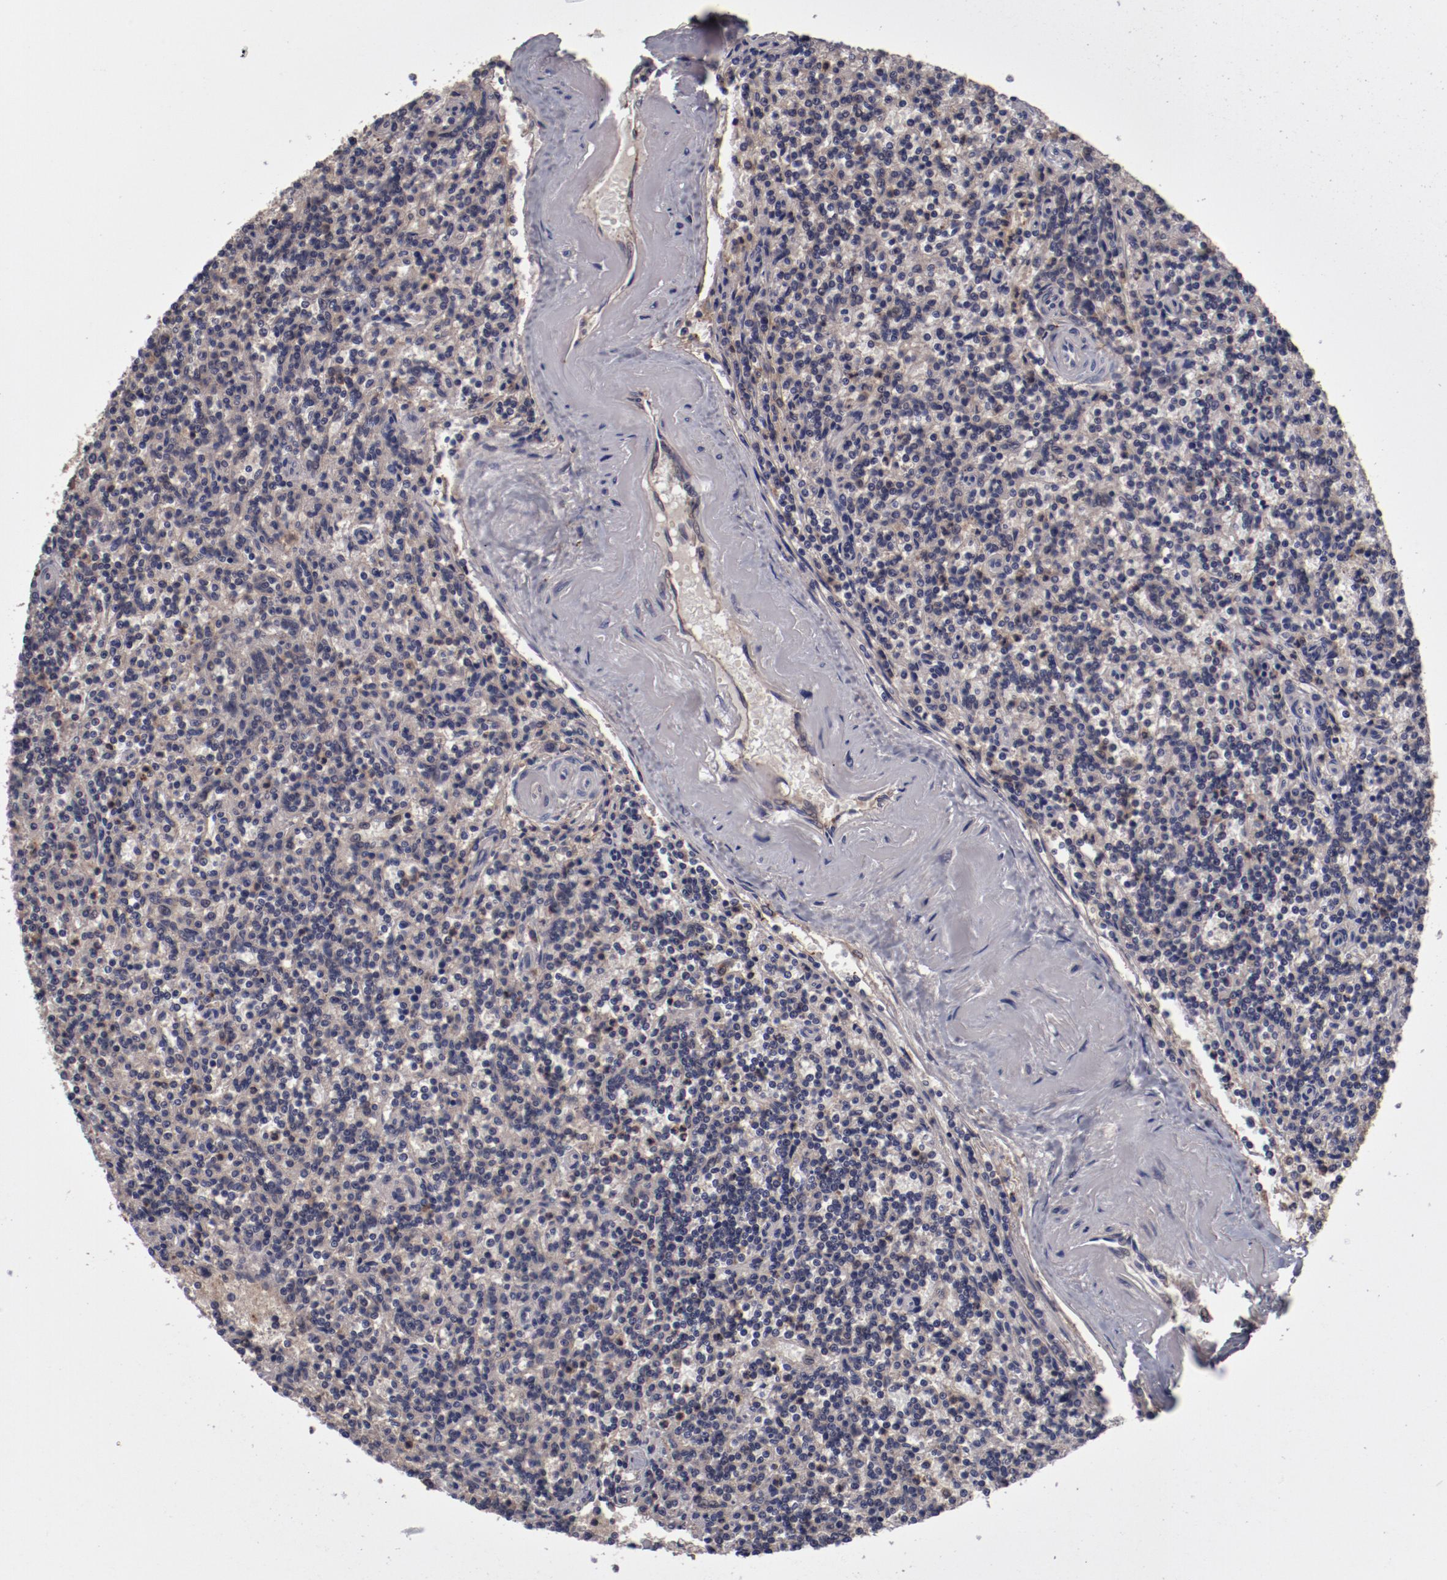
{"staining": {"intensity": "weak", "quantity": "<25%", "location": "cytoplasmic/membranous"}, "tissue": "lymphoma", "cell_type": "Tumor cells", "image_type": "cancer", "snomed": [{"axis": "morphology", "description": "Malignant lymphoma, non-Hodgkin's type, Low grade"}, {"axis": "topography", "description": "Spleen"}], "caption": "DAB (3,3'-diaminobenzidine) immunohistochemical staining of low-grade malignant lymphoma, non-Hodgkin's type displays no significant expression in tumor cells. (IHC, brightfield microscopy, high magnification).", "gene": "CP", "patient": {"sex": "male", "age": 73}}